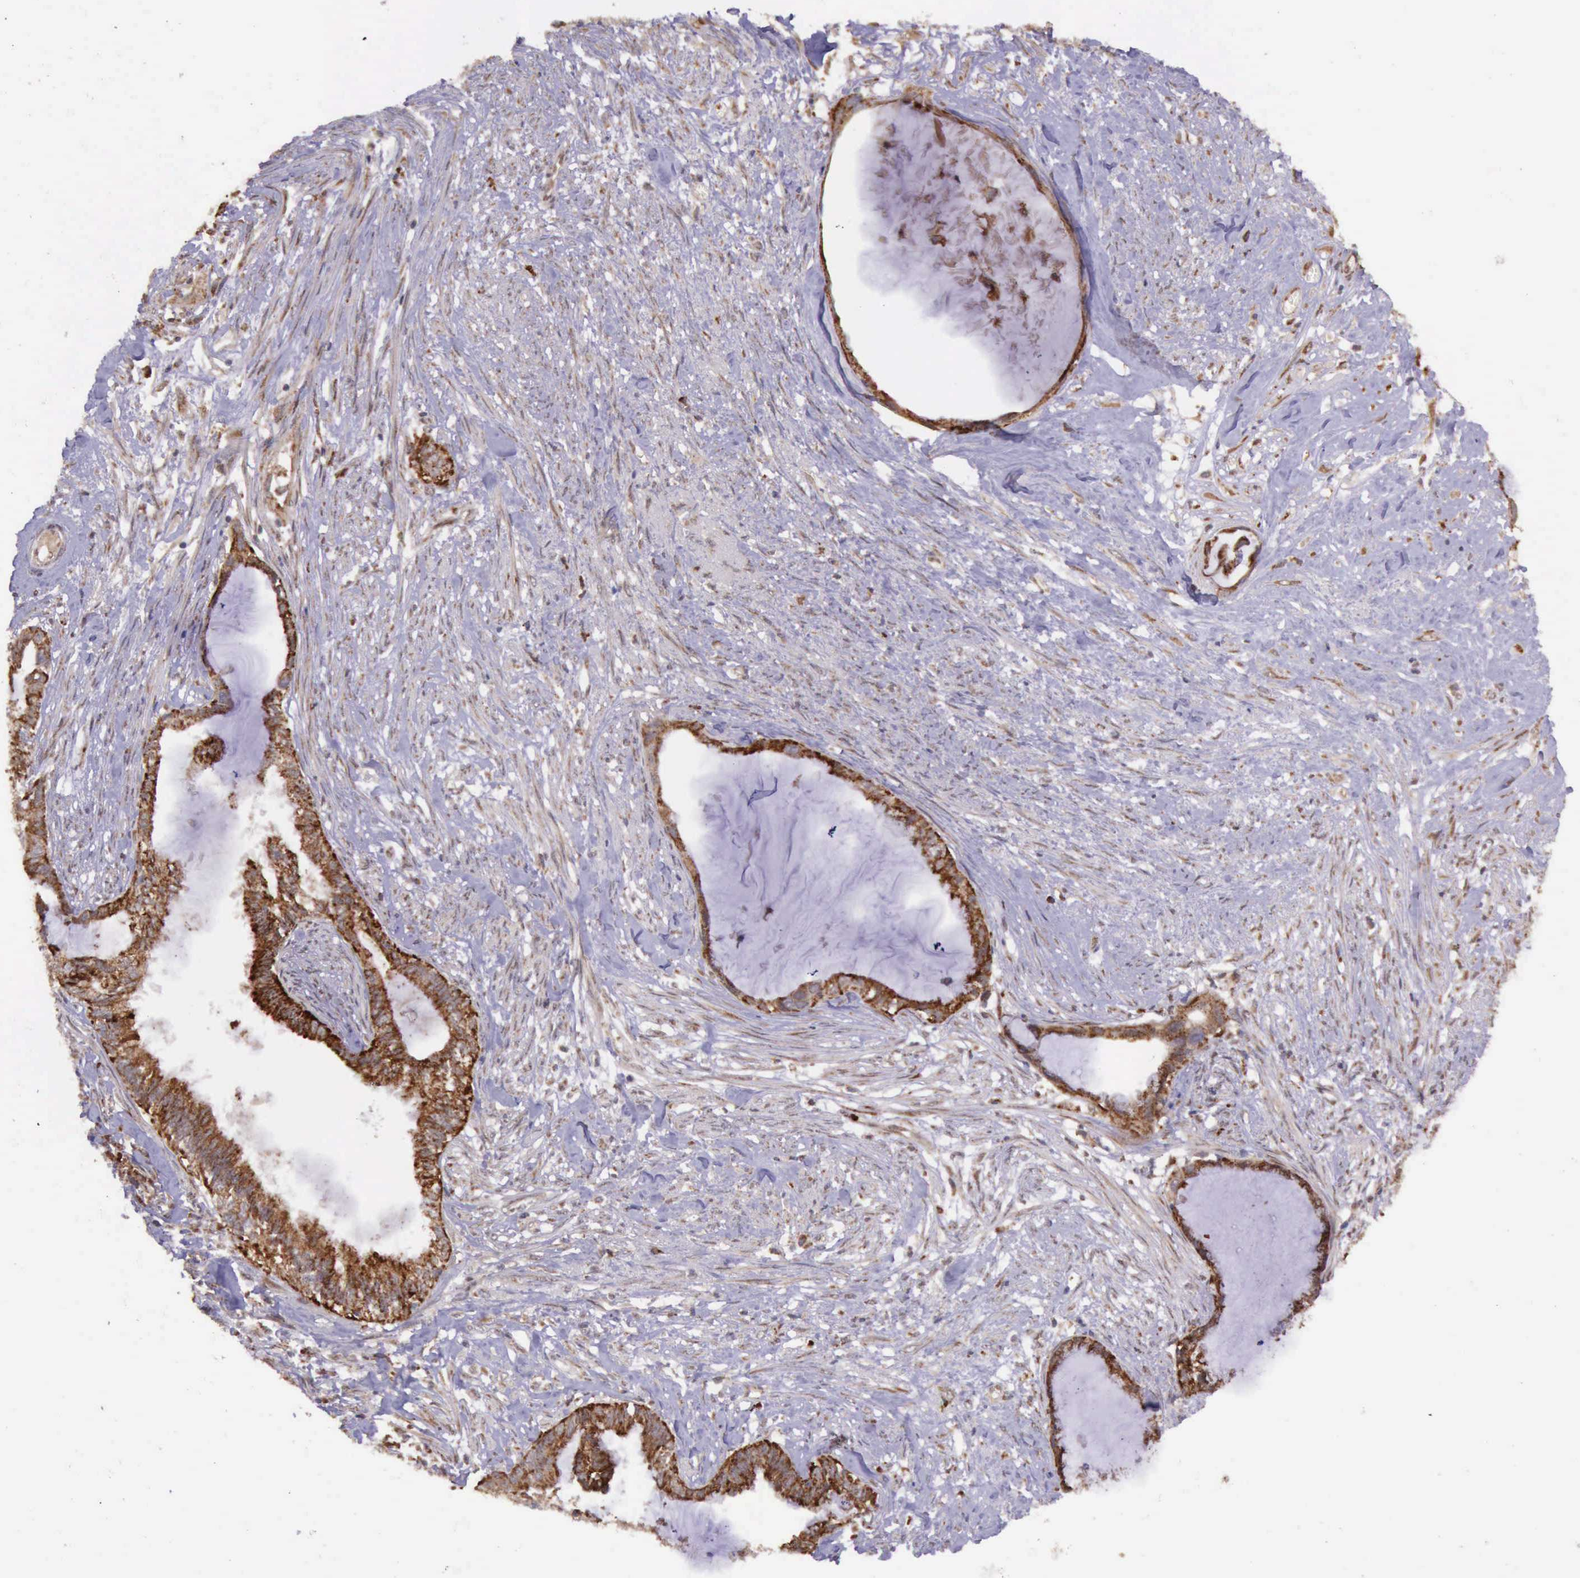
{"staining": {"intensity": "strong", "quantity": ">75%", "location": "cytoplasmic/membranous"}, "tissue": "endometrial cancer", "cell_type": "Tumor cells", "image_type": "cancer", "snomed": [{"axis": "morphology", "description": "Adenocarcinoma, NOS"}, {"axis": "topography", "description": "Endometrium"}], "caption": "Protein staining of endometrial cancer tissue reveals strong cytoplasmic/membranous expression in approximately >75% of tumor cells. (DAB = brown stain, brightfield microscopy at high magnification).", "gene": "ARMCX3", "patient": {"sex": "female", "age": 86}}